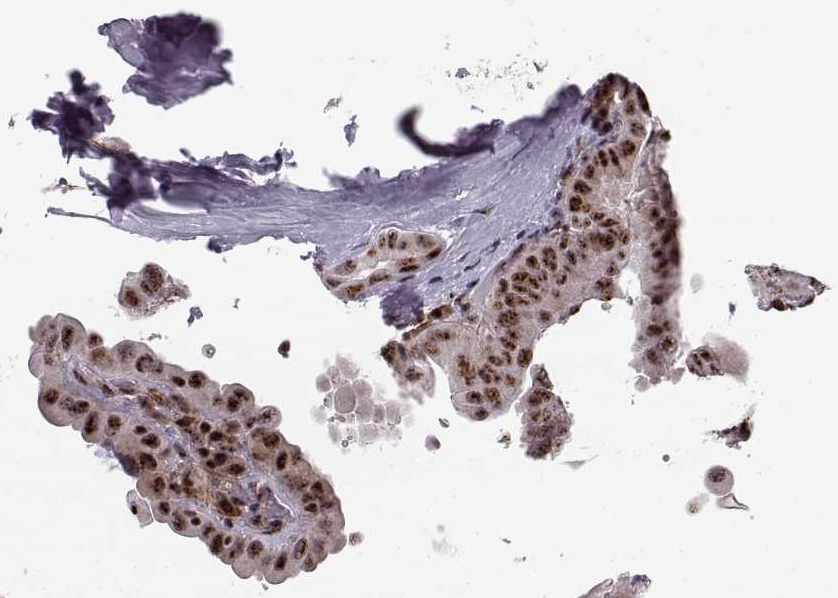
{"staining": {"intensity": "strong", "quantity": ">75%", "location": "nuclear"}, "tissue": "thyroid cancer", "cell_type": "Tumor cells", "image_type": "cancer", "snomed": [{"axis": "morphology", "description": "Papillary adenocarcinoma, NOS"}, {"axis": "topography", "description": "Thyroid gland"}], "caption": "Human thyroid cancer (papillary adenocarcinoma) stained for a protein (brown) shows strong nuclear positive staining in about >75% of tumor cells.", "gene": "ZCCHC17", "patient": {"sex": "female", "age": 37}}